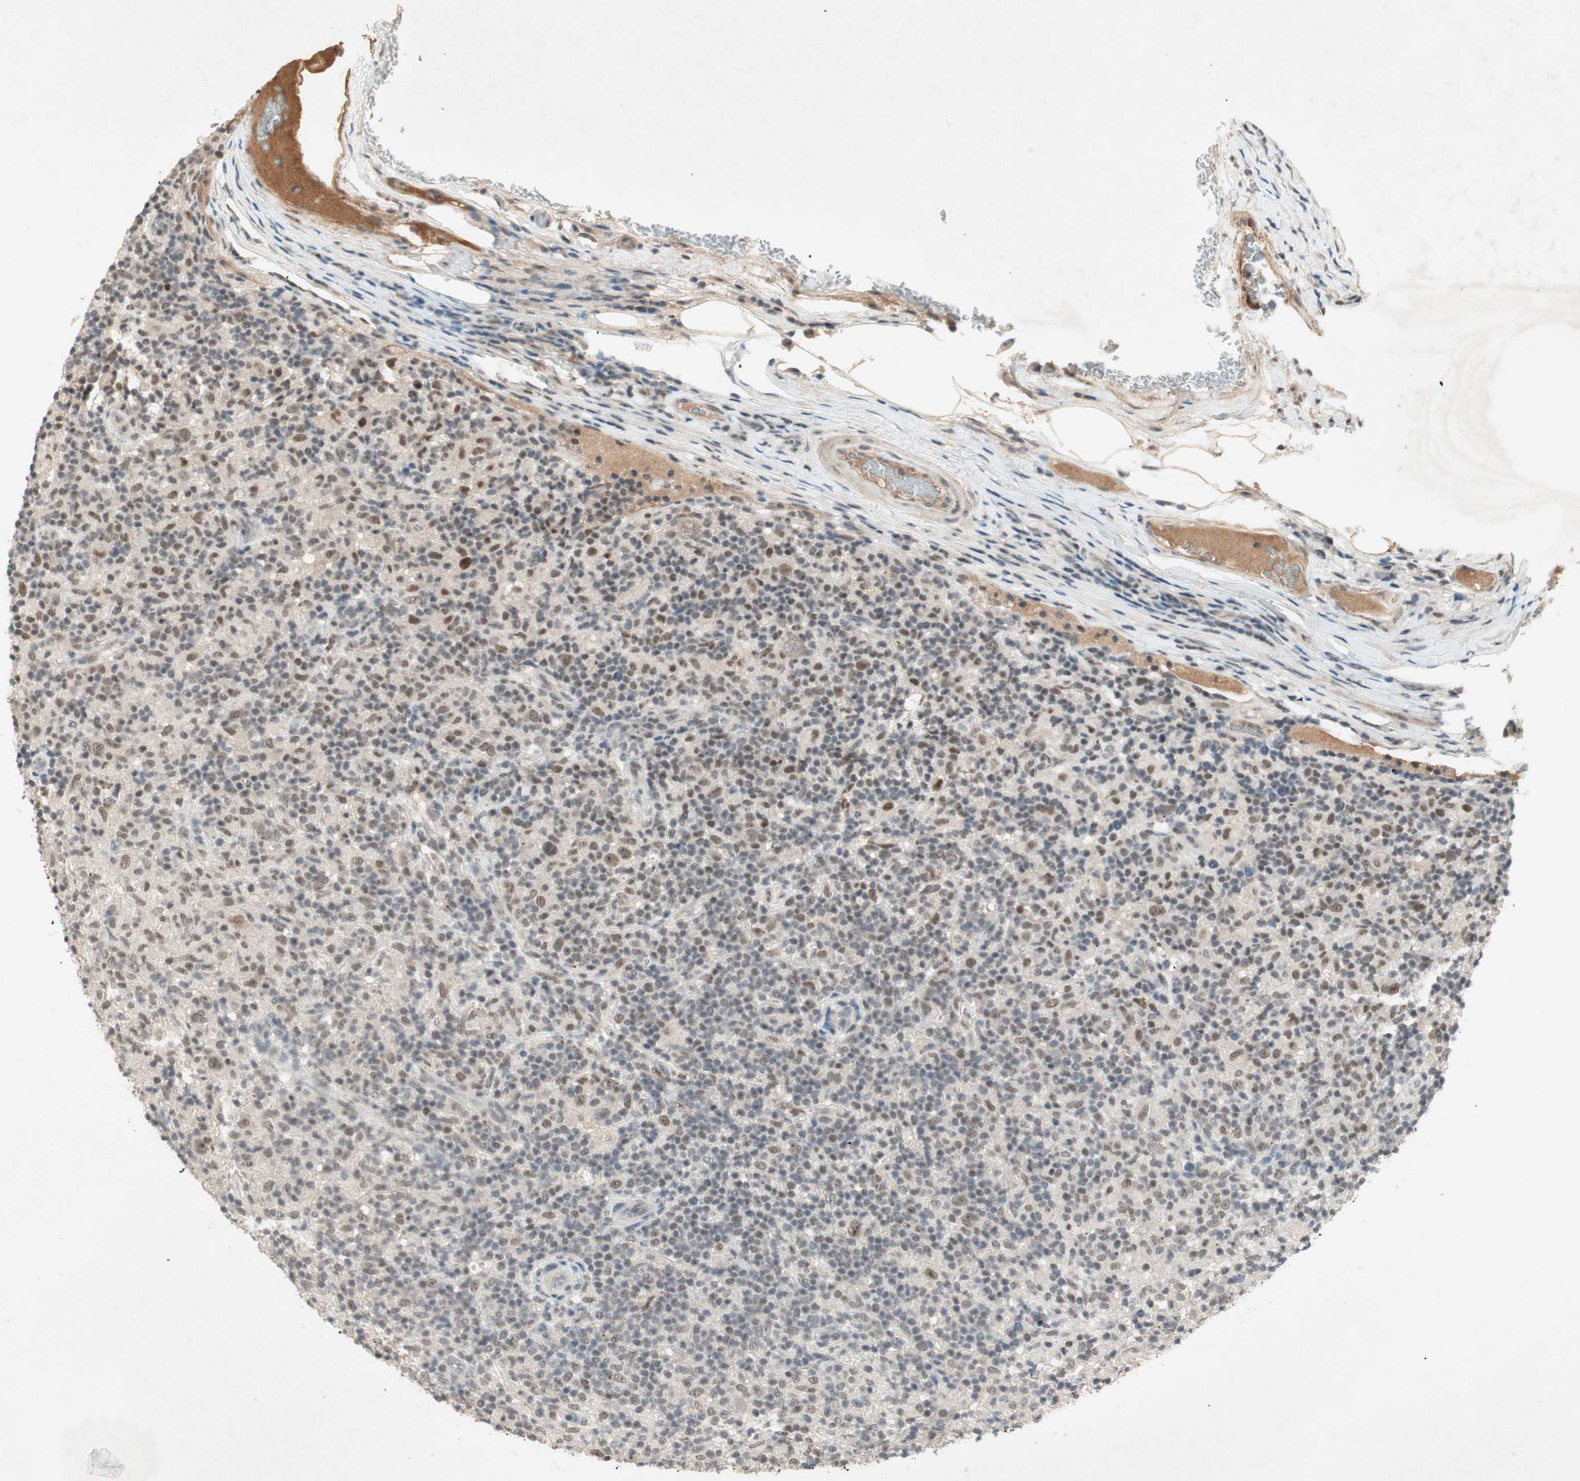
{"staining": {"intensity": "moderate", "quantity": ">75%", "location": "nuclear"}, "tissue": "lymphoma", "cell_type": "Tumor cells", "image_type": "cancer", "snomed": [{"axis": "morphology", "description": "Hodgkin's disease, NOS"}, {"axis": "topography", "description": "Lymph node"}], "caption": "Protein analysis of lymphoma tissue reveals moderate nuclear staining in approximately >75% of tumor cells. (DAB IHC, brown staining for protein, blue staining for nuclei).", "gene": "RNGTT", "patient": {"sex": "male", "age": 70}}